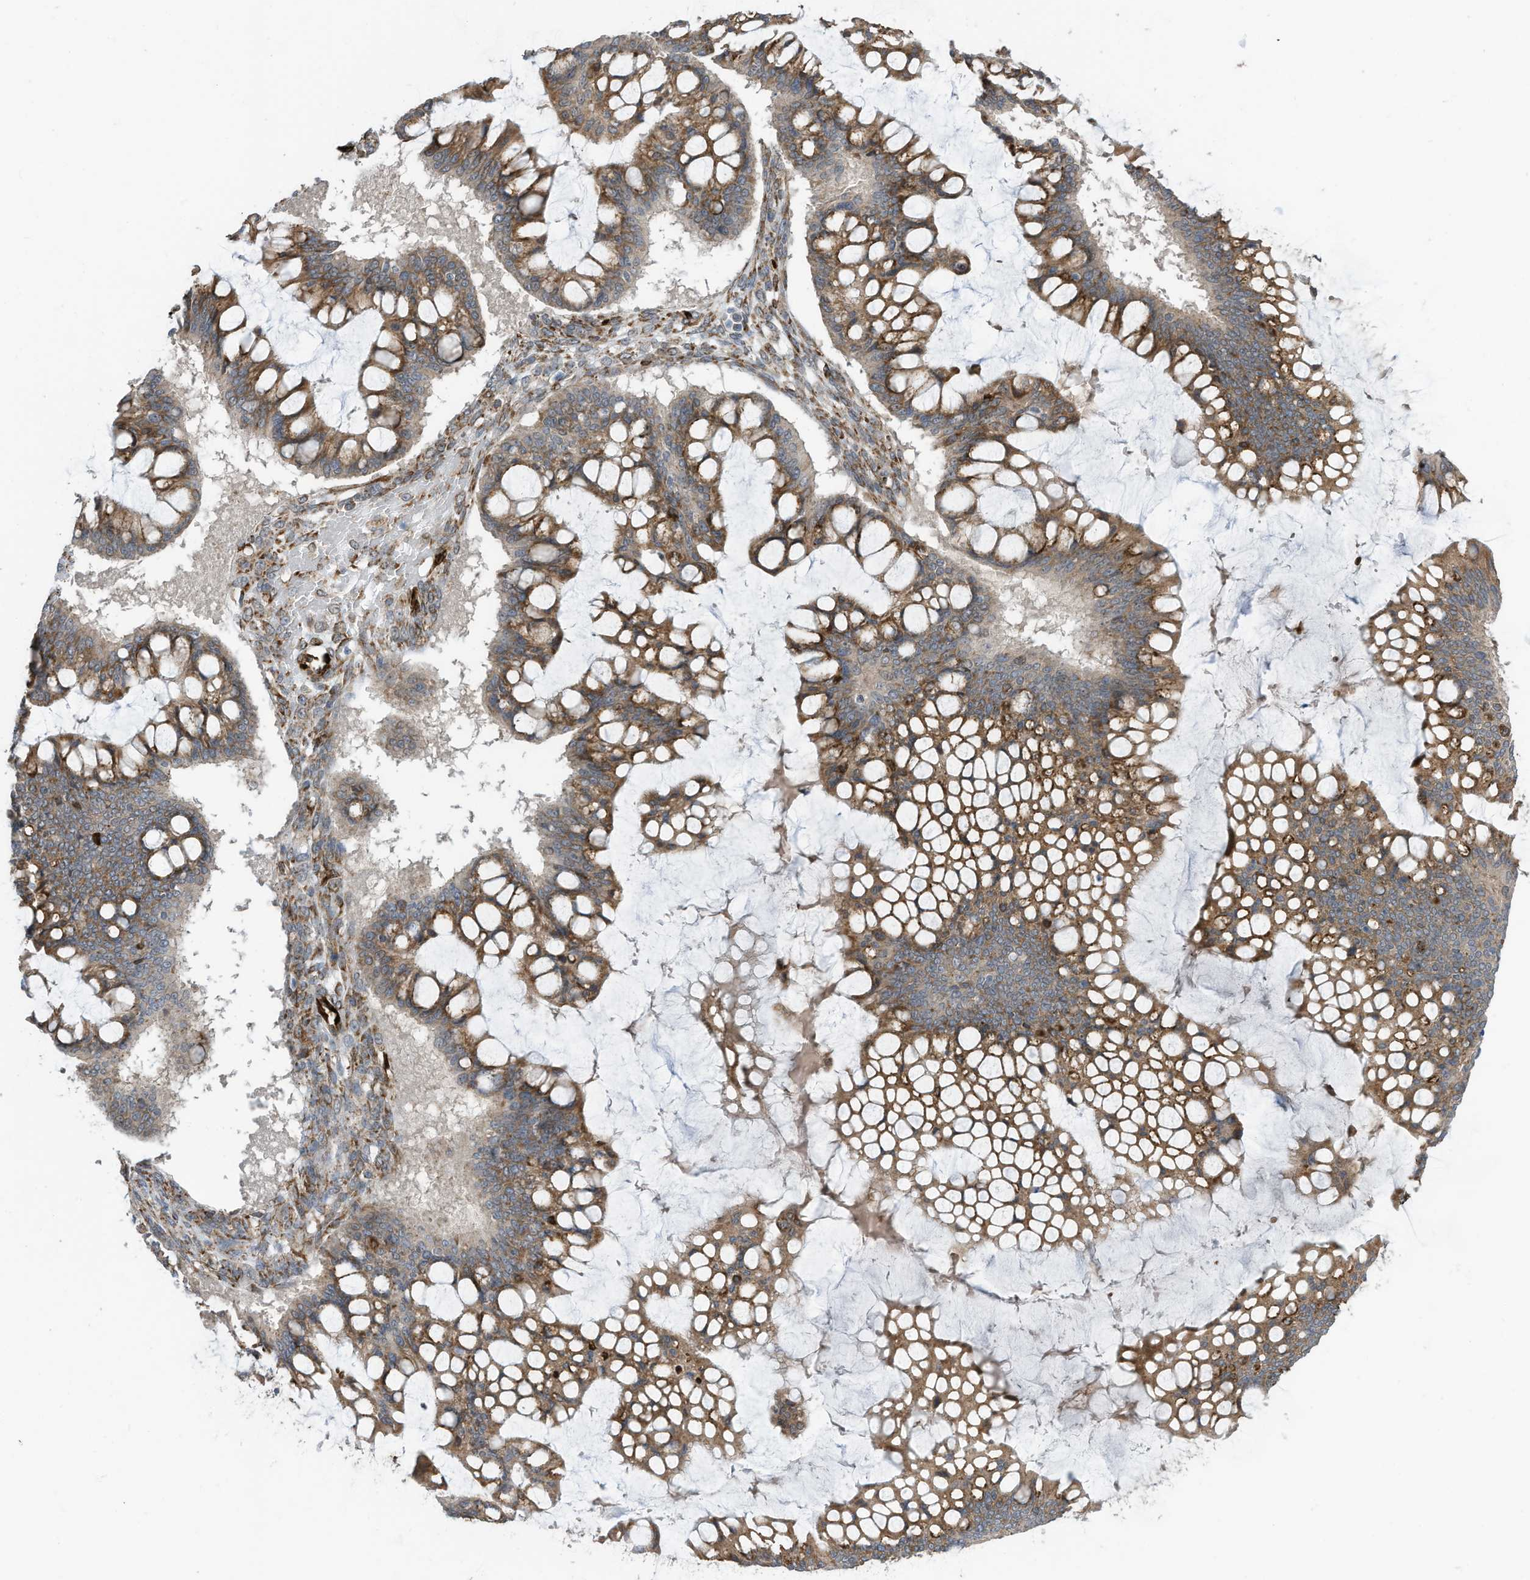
{"staining": {"intensity": "moderate", "quantity": ">75%", "location": "cytoplasmic/membranous"}, "tissue": "ovarian cancer", "cell_type": "Tumor cells", "image_type": "cancer", "snomed": [{"axis": "morphology", "description": "Cystadenocarcinoma, mucinous, NOS"}, {"axis": "topography", "description": "Ovary"}], "caption": "Ovarian cancer (mucinous cystadenocarcinoma) was stained to show a protein in brown. There is medium levels of moderate cytoplasmic/membranous positivity in approximately >75% of tumor cells. (DAB IHC, brown staining for protein, blue staining for nuclei).", "gene": "ZBTB45", "patient": {"sex": "female", "age": 73}}